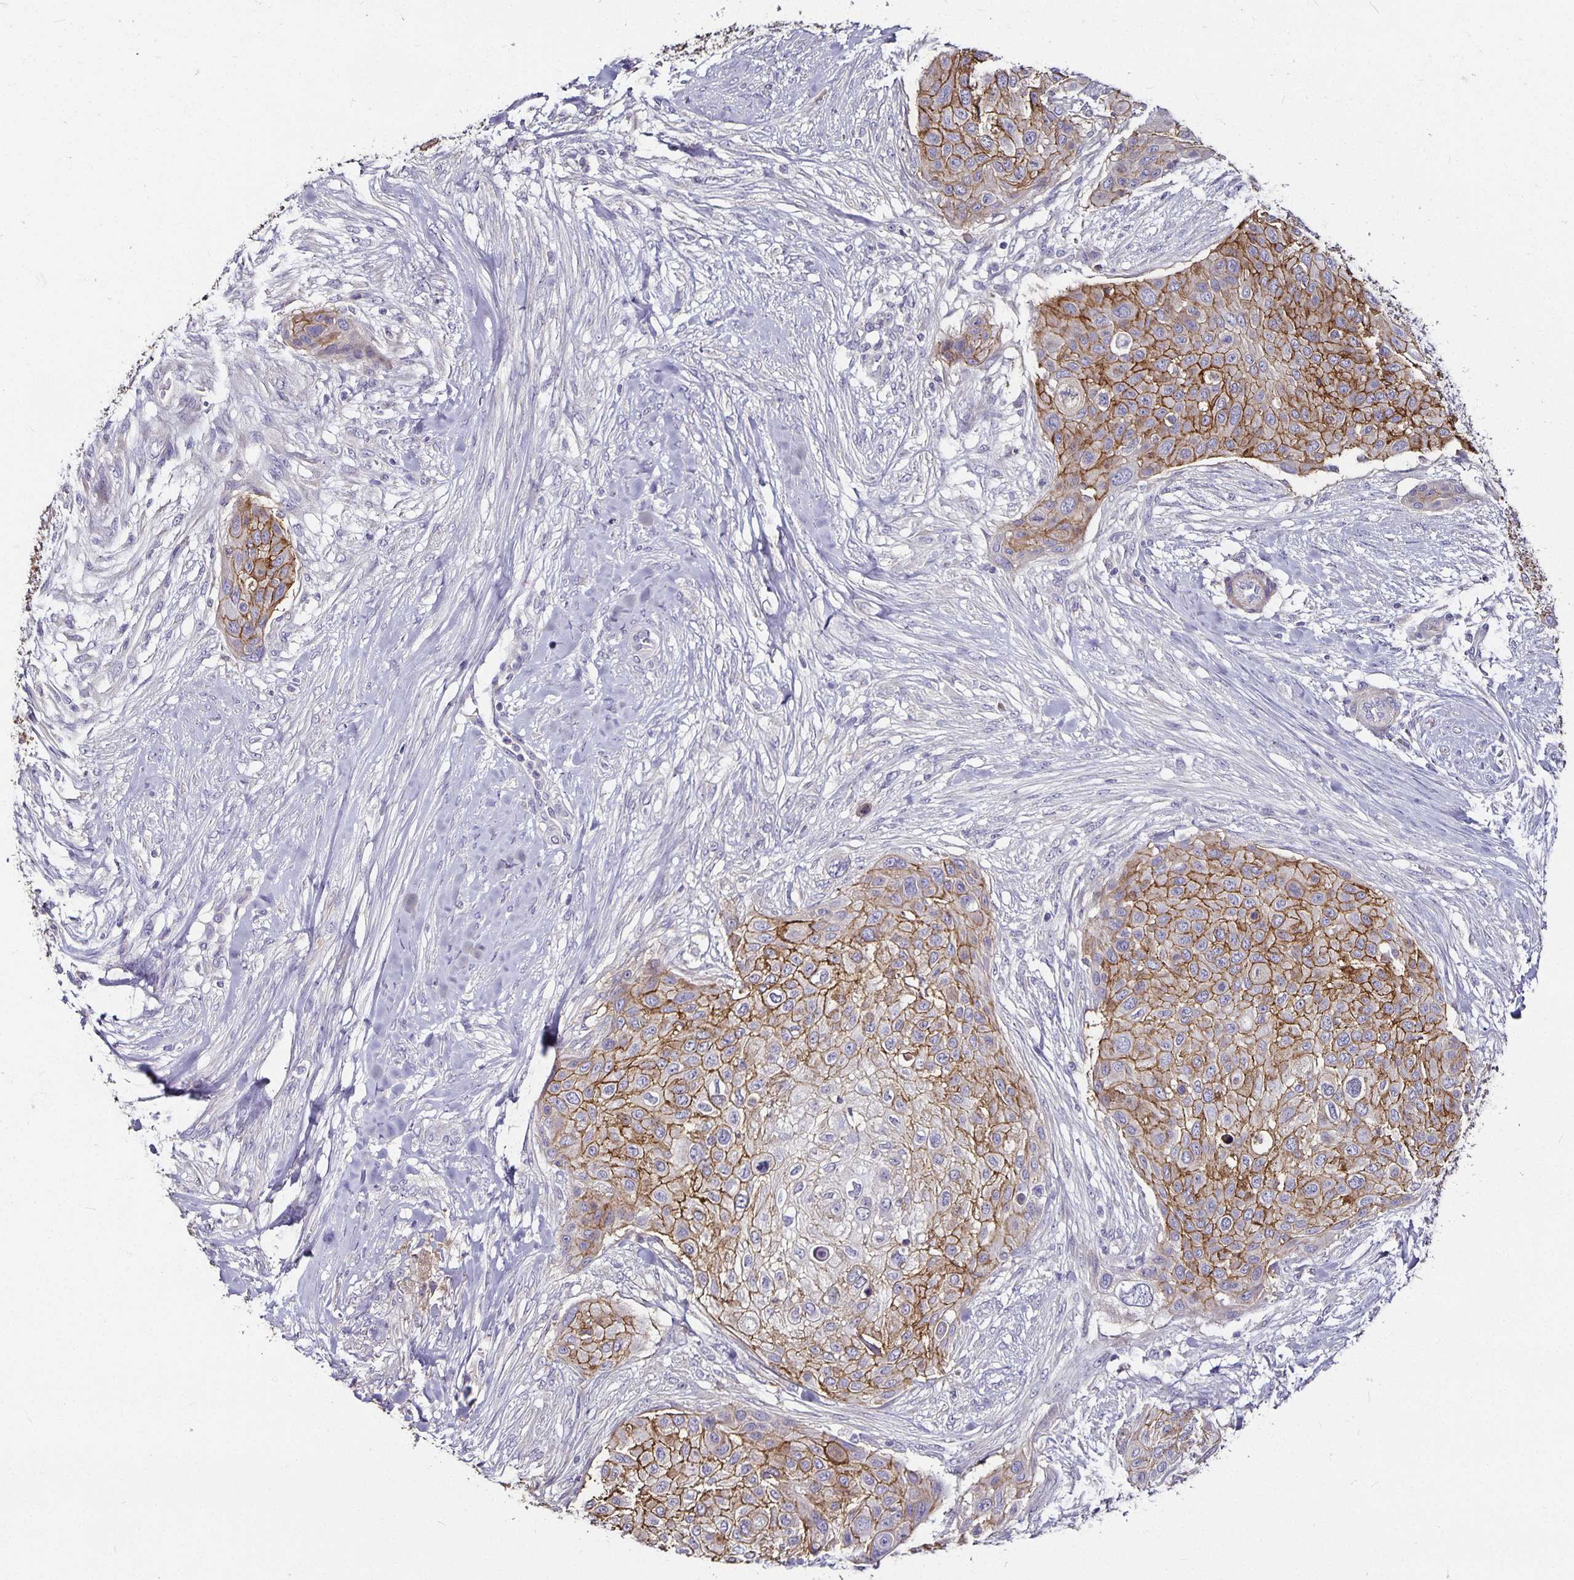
{"staining": {"intensity": "moderate", "quantity": "25%-75%", "location": "cytoplasmic/membranous"}, "tissue": "skin cancer", "cell_type": "Tumor cells", "image_type": "cancer", "snomed": [{"axis": "morphology", "description": "Squamous cell carcinoma, NOS"}, {"axis": "topography", "description": "Skin"}], "caption": "Immunohistochemical staining of human skin squamous cell carcinoma displays medium levels of moderate cytoplasmic/membranous protein staining in about 25%-75% of tumor cells.", "gene": "CA12", "patient": {"sex": "female", "age": 87}}